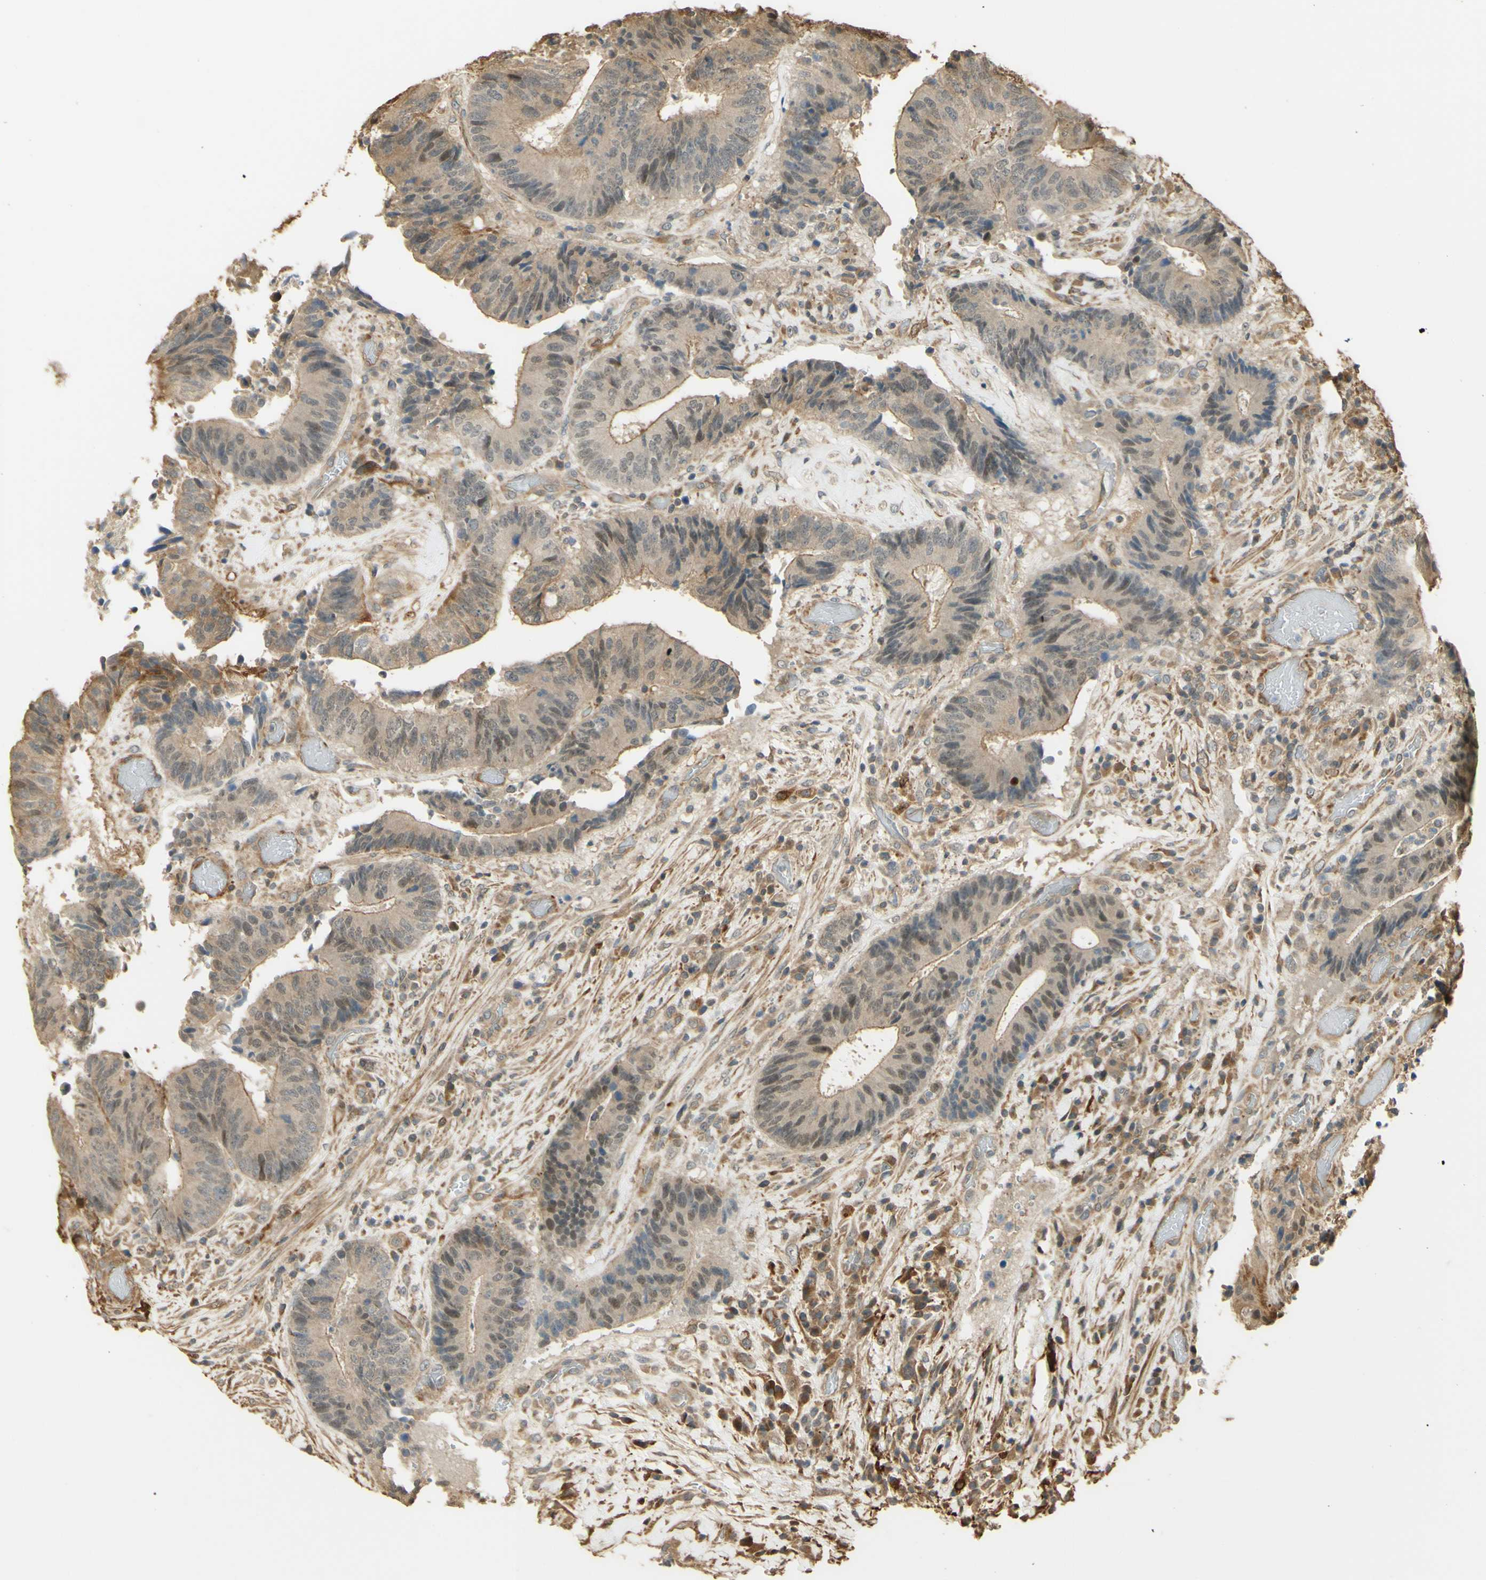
{"staining": {"intensity": "weak", "quantity": "25%-75%", "location": "cytoplasmic/membranous"}, "tissue": "colorectal cancer", "cell_type": "Tumor cells", "image_type": "cancer", "snomed": [{"axis": "morphology", "description": "Adenocarcinoma, NOS"}, {"axis": "topography", "description": "Rectum"}], "caption": "Immunohistochemical staining of human colorectal cancer reveals weak cytoplasmic/membranous protein positivity in approximately 25%-75% of tumor cells. Nuclei are stained in blue.", "gene": "AGER", "patient": {"sex": "male", "age": 72}}